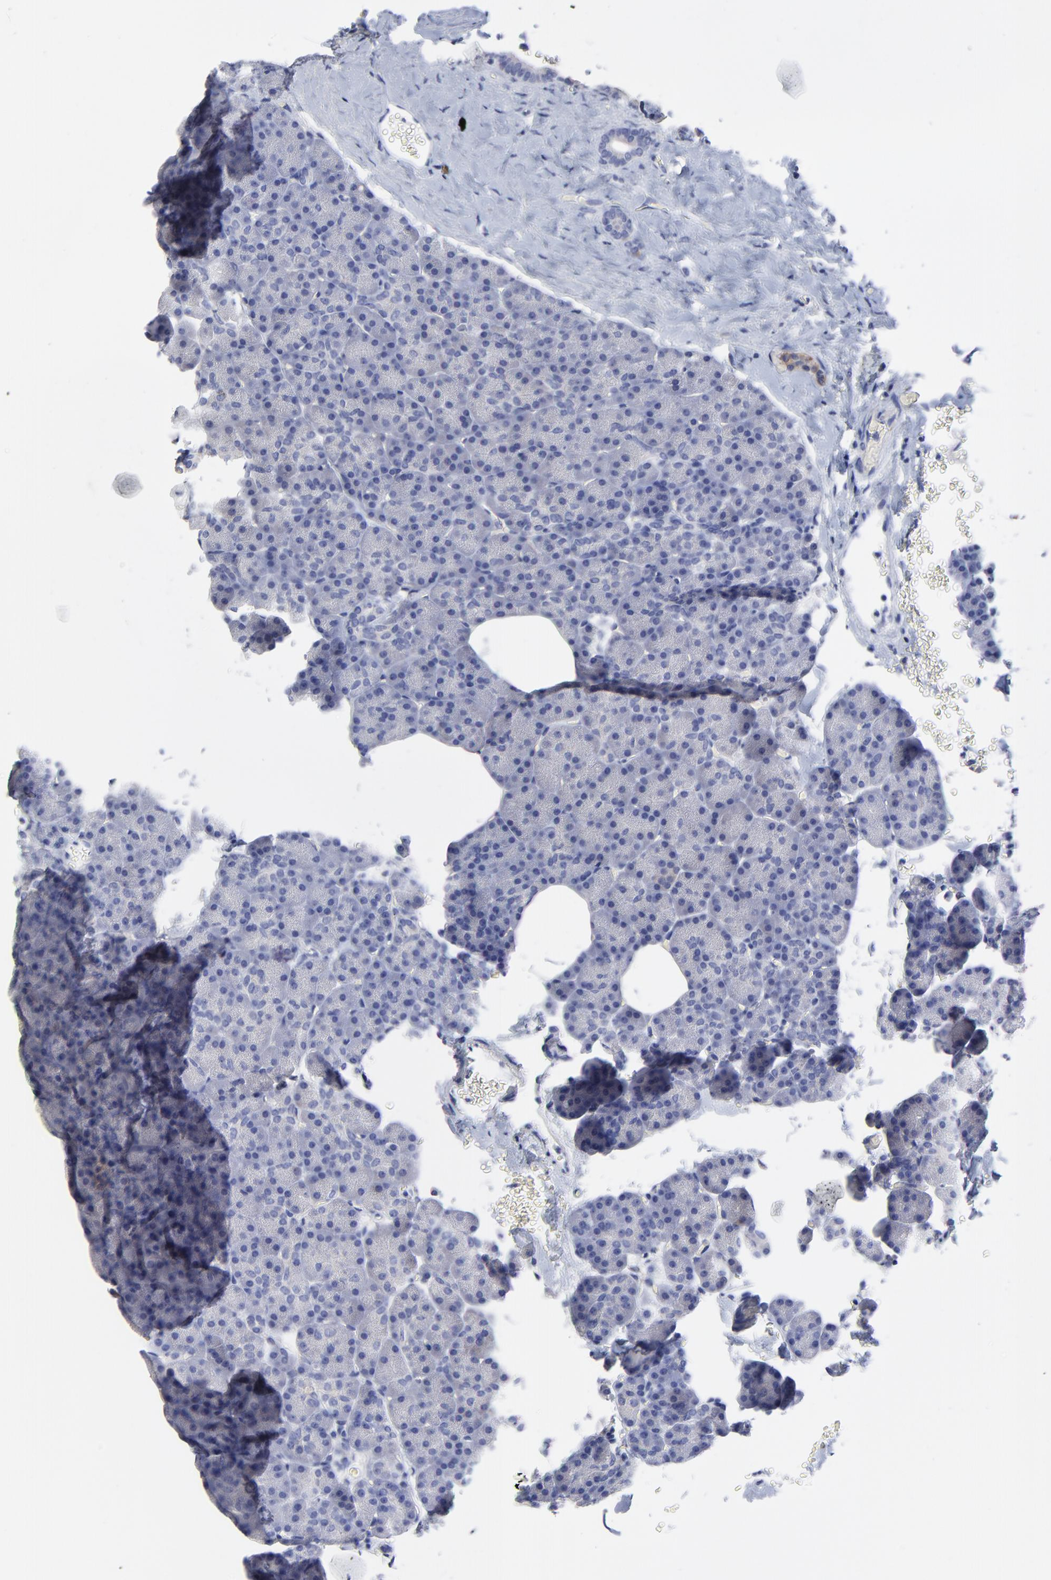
{"staining": {"intensity": "negative", "quantity": "none", "location": "none"}, "tissue": "pancreas", "cell_type": "Exocrine glandular cells", "image_type": "normal", "snomed": [{"axis": "morphology", "description": "Normal tissue, NOS"}, {"axis": "topography", "description": "Pancreas"}], "caption": "High power microscopy micrograph of an immunohistochemistry (IHC) histopathology image of benign pancreas, revealing no significant positivity in exocrine glandular cells. The staining was performed using DAB (3,3'-diaminobenzidine) to visualize the protein expression in brown, while the nuclei were stained in blue with hematoxylin (Magnification: 20x).", "gene": "DUSP9", "patient": {"sex": "female", "age": 35}}